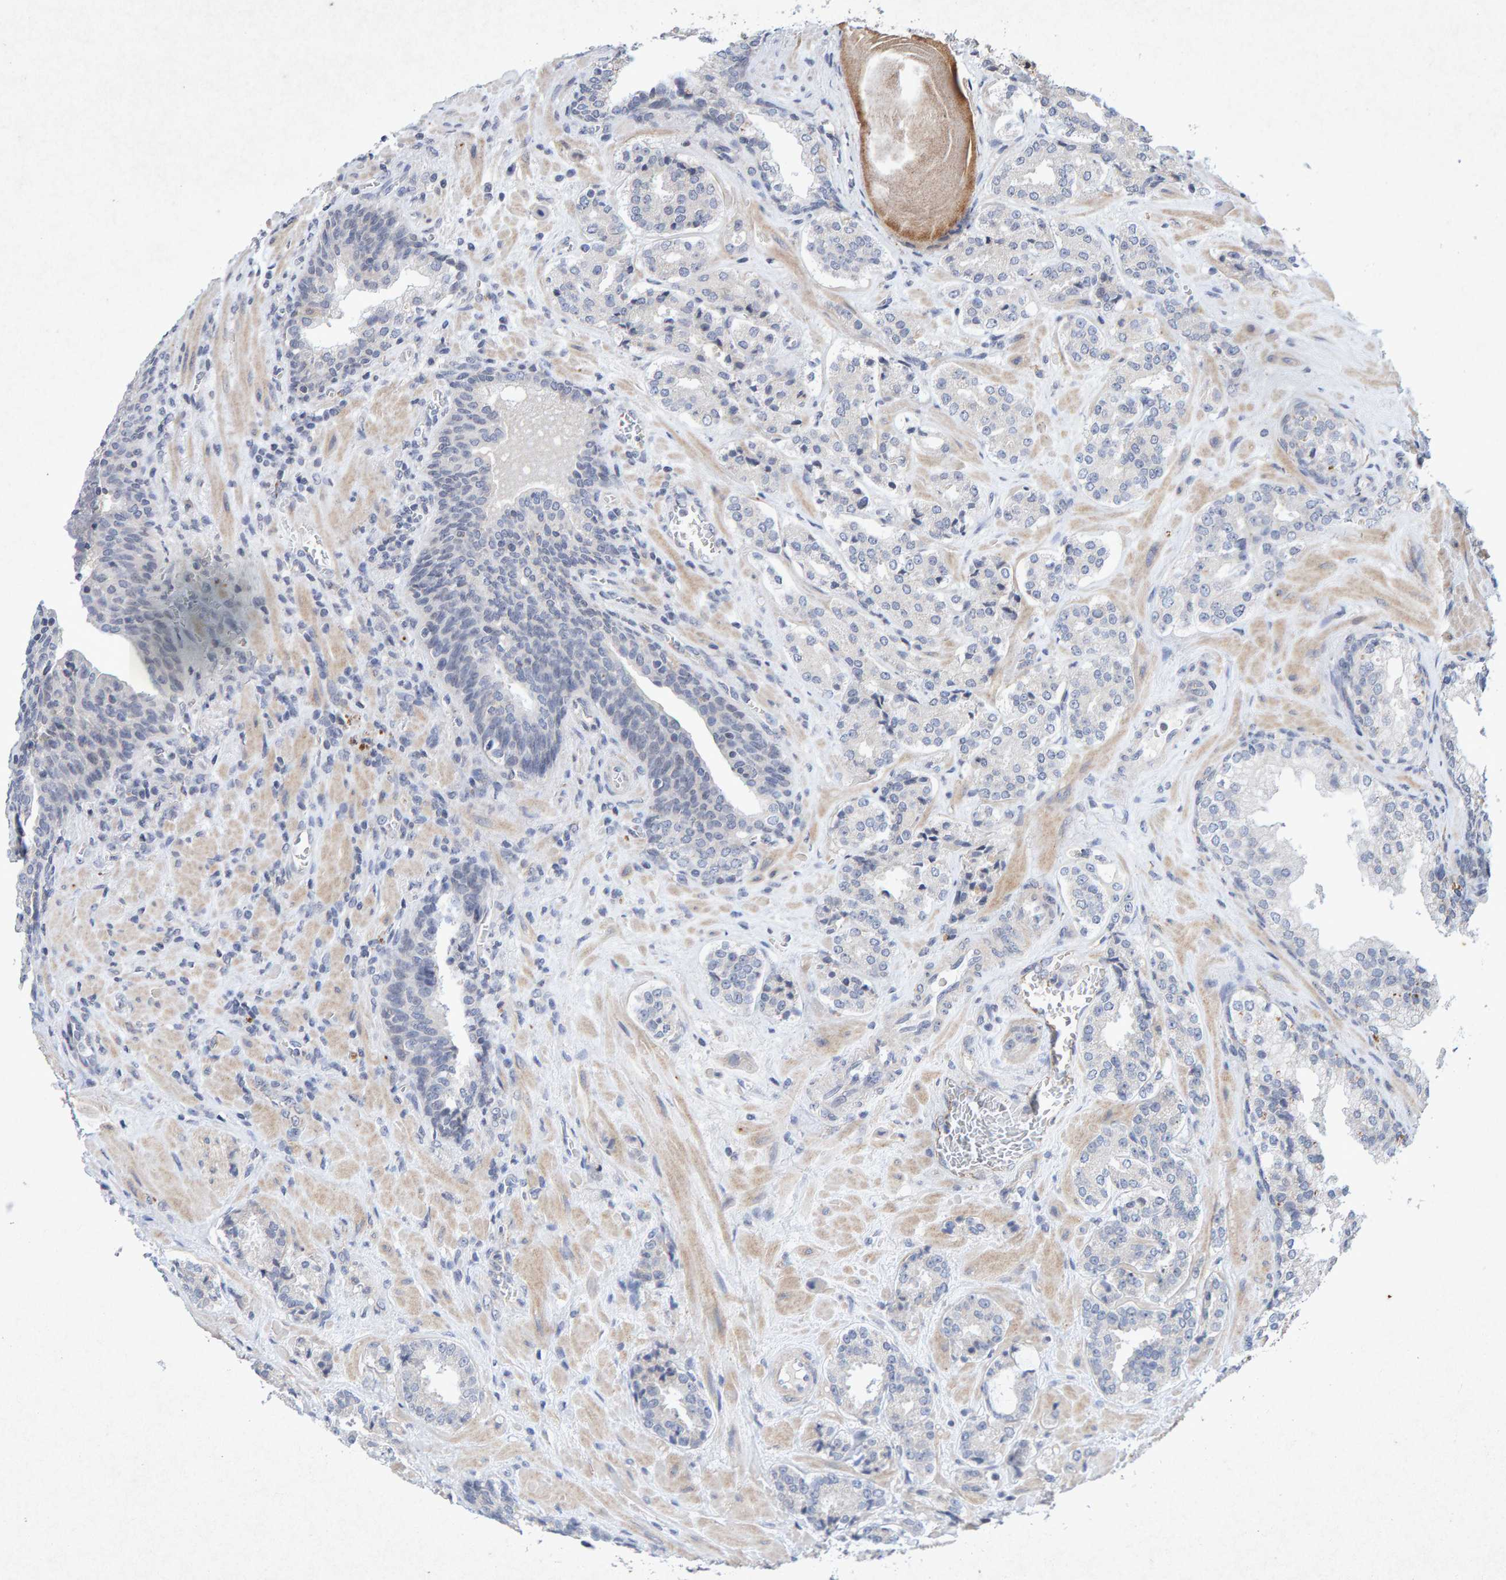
{"staining": {"intensity": "negative", "quantity": "none", "location": "none"}, "tissue": "prostate cancer", "cell_type": "Tumor cells", "image_type": "cancer", "snomed": [{"axis": "morphology", "description": "Adenocarcinoma, High grade"}, {"axis": "topography", "description": "Prostate"}], "caption": "High magnification brightfield microscopy of adenocarcinoma (high-grade) (prostate) stained with DAB (brown) and counterstained with hematoxylin (blue): tumor cells show no significant staining. (Brightfield microscopy of DAB IHC at high magnification).", "gene": "CDH2", "patient": {"sex": "male", "age": 60}}